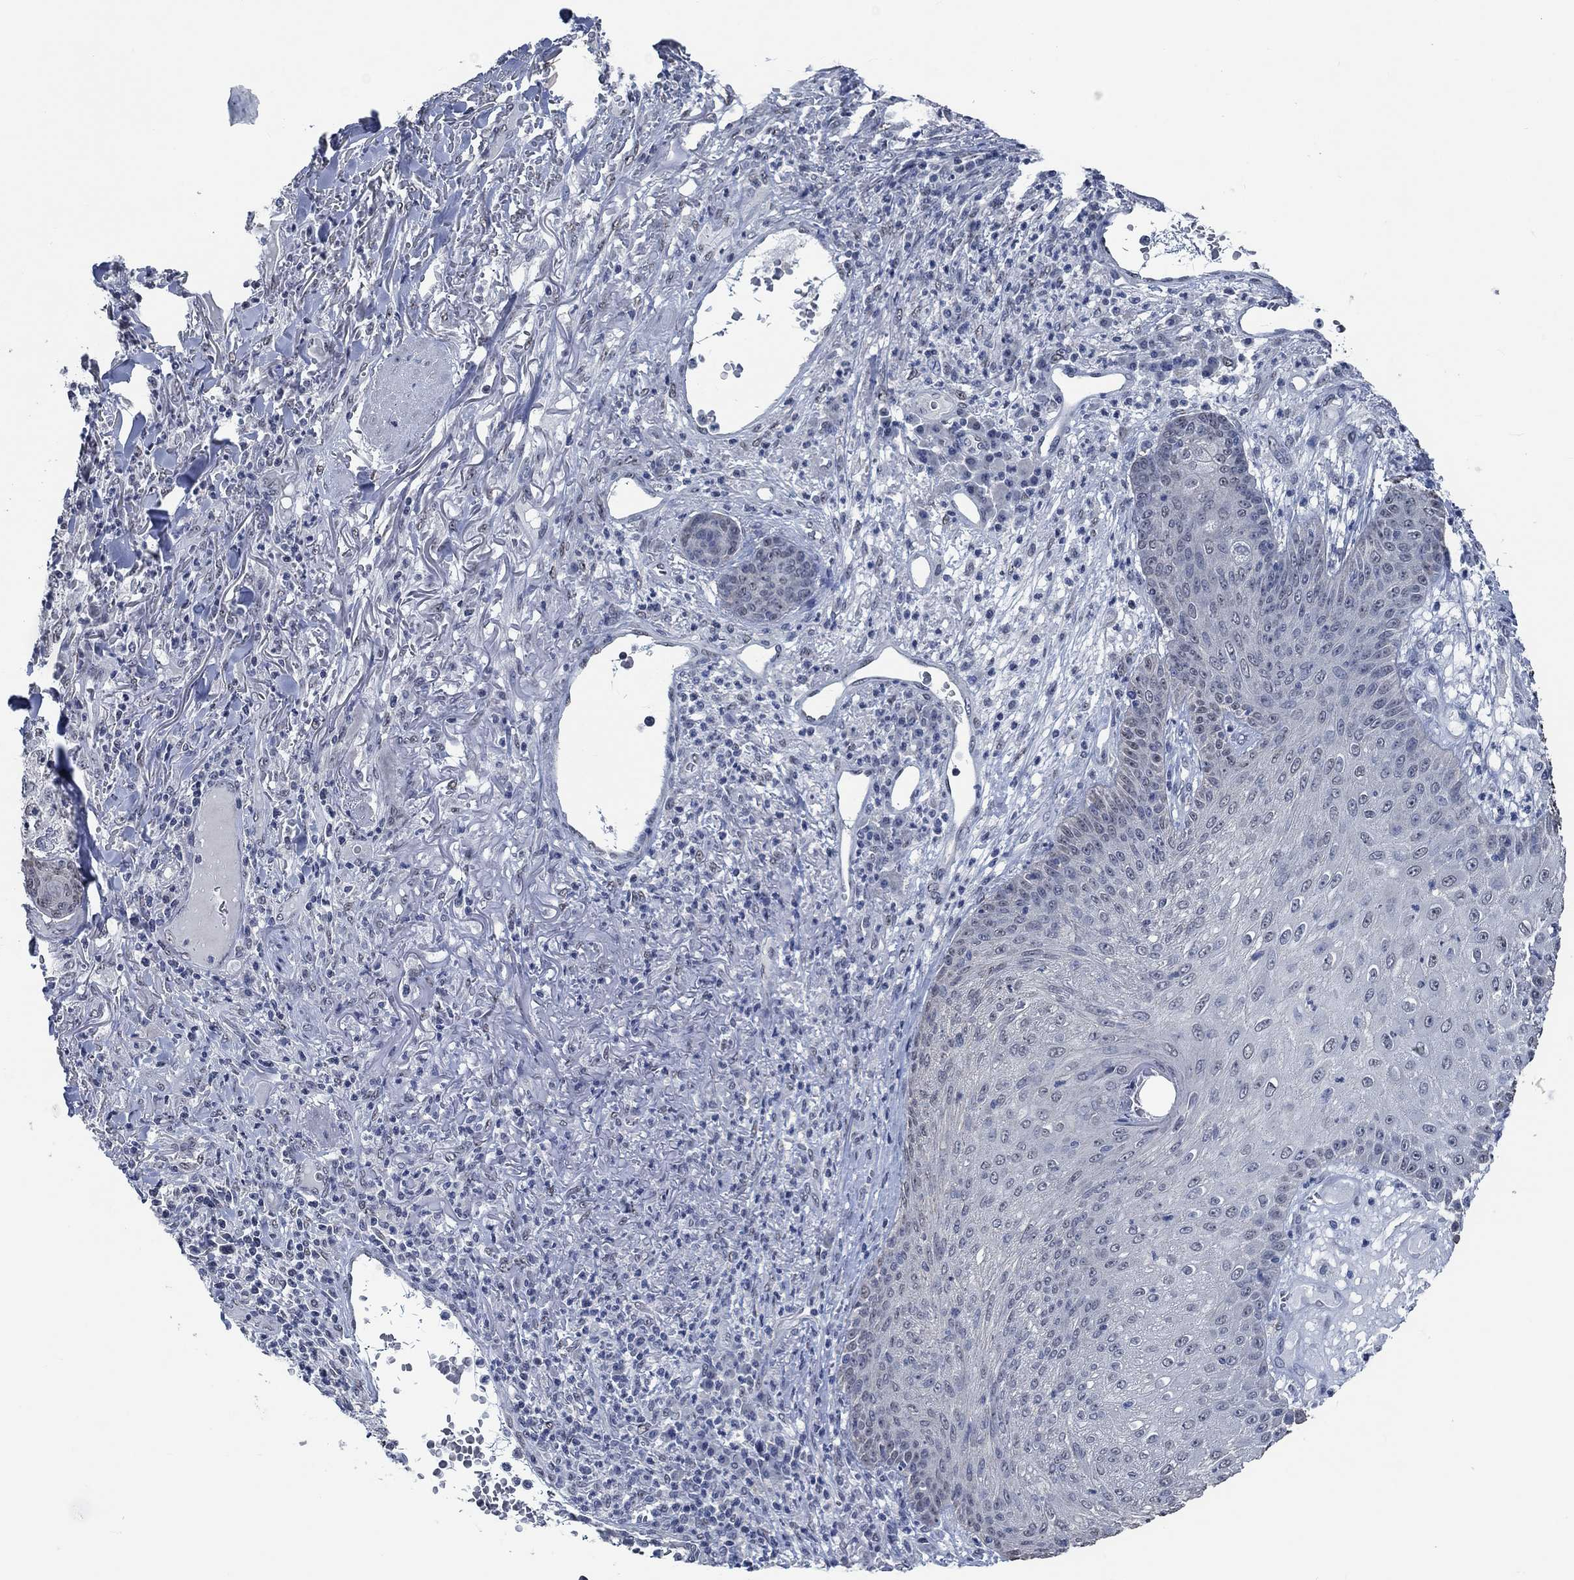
{"staining": {"intensity": "negative", "quantity": "none", "location": "none"}, "tissue": "skin cancer", "cell_type": "Tumor cells", "image_type": "cancer", "snomed": [{"axis": "morphology", "description": "Squamous cell carcinoma, NOS"}, {"axis": "topography", "description": "Skin"}], "caption": "IHC histopathology image of human skin cancer (squamous cell carcinoma) stained for a protein (brown), which reveals no expression in tumor cells.", "gene": "OBSCN", "patient": {"sex": "male", "age": 82}}